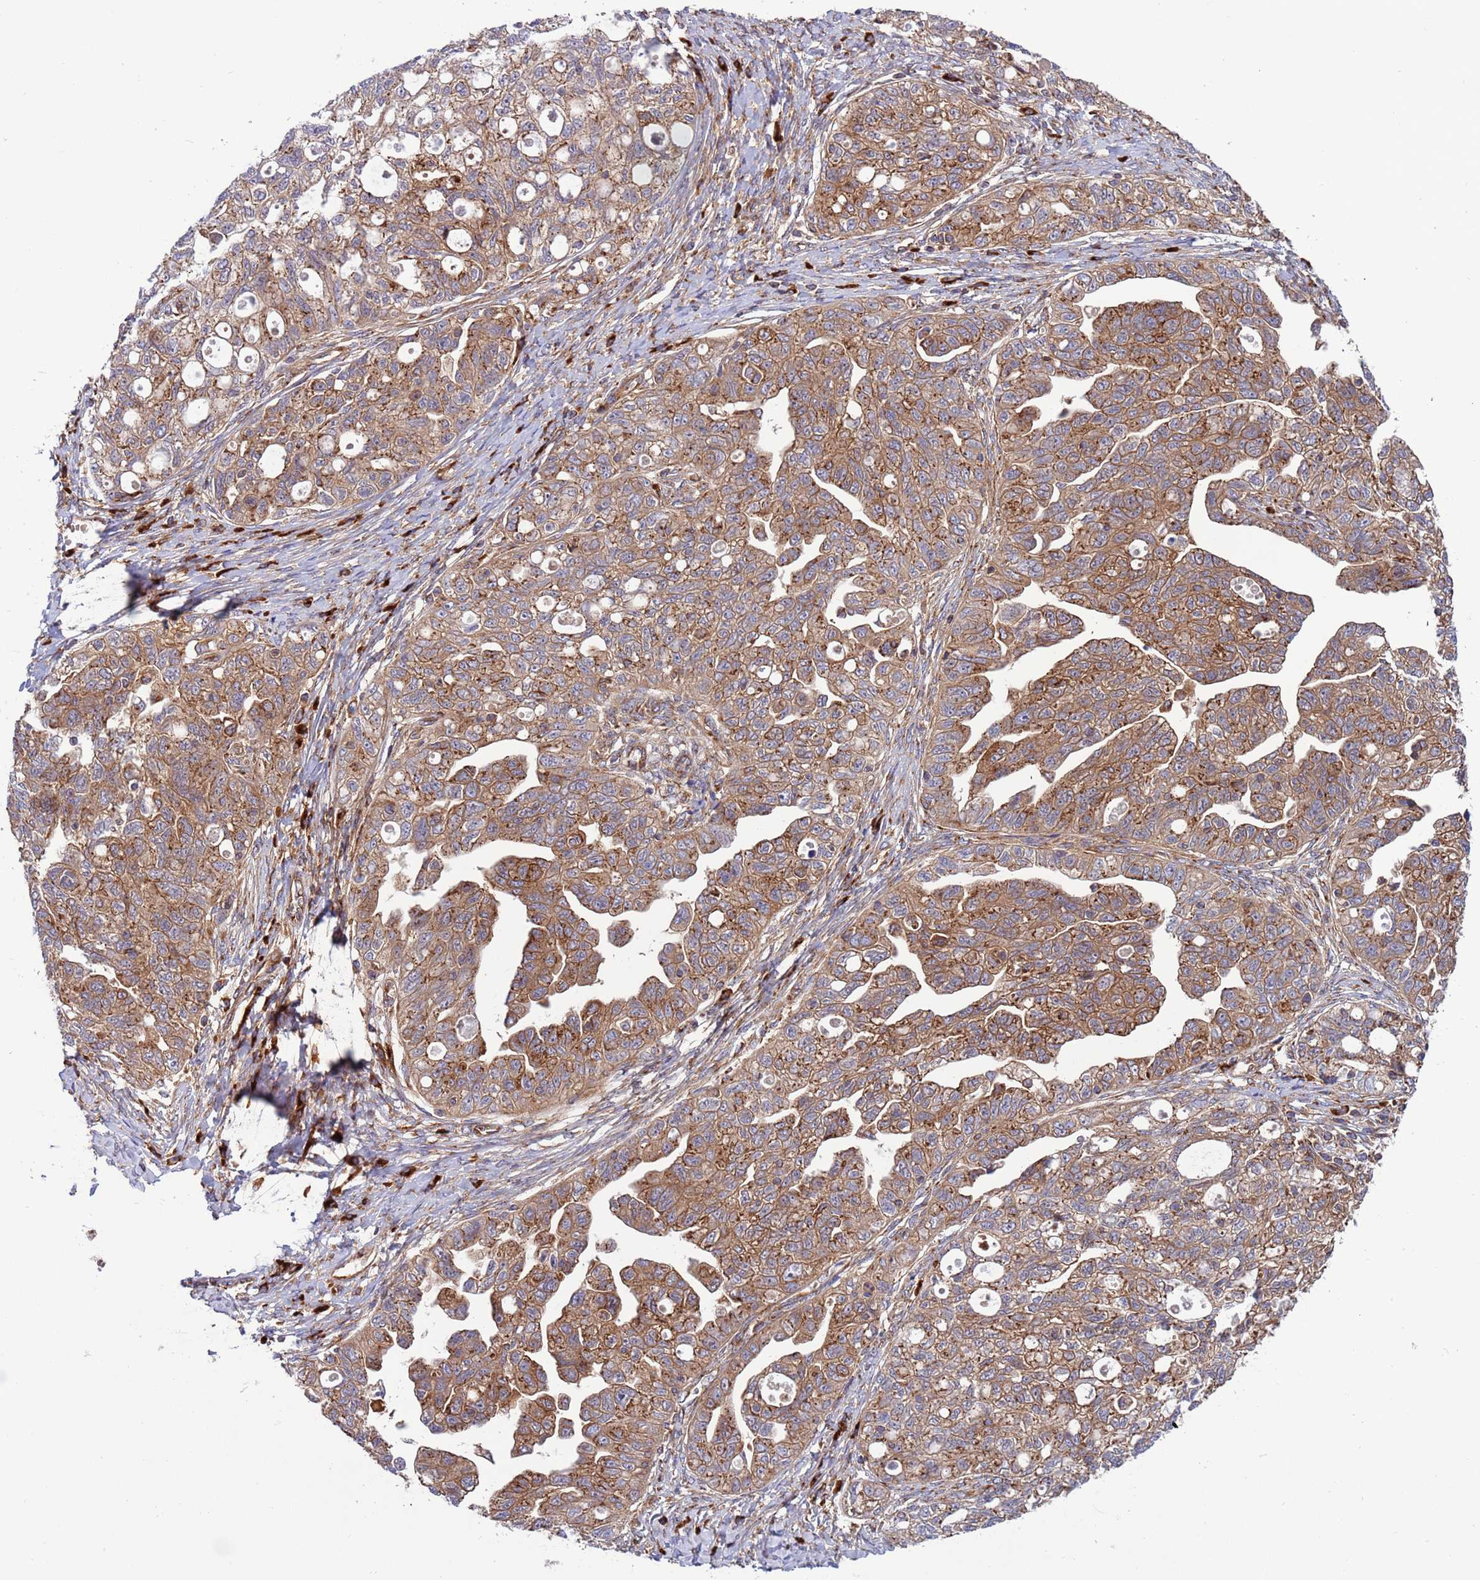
{"staining": {"intensity": "moderate", "quantity": ">75%", "location": "cytoplasmic/membranous"}, "tissue": "ovarian cancer", "cell_type": "Tumor cells", "image_type": "cancer", "snomed": [{"axis": "morphology", "description": "Carcinoma, NOS"}, {"axis": "morphology", "description": "Cystadenocarcinoma, serous, NOS"}, {"axis": "topography", "description": "Ovary"}], "caption": "Brown immunohistochemical staining in ovarian serous cystadenocarcinoma displays moderate cytoplasmic/membranous staining in about >75% of tumor cells.", "gene": "ZC3HAV1", "patient": {"sex": "female", "age": 69}}